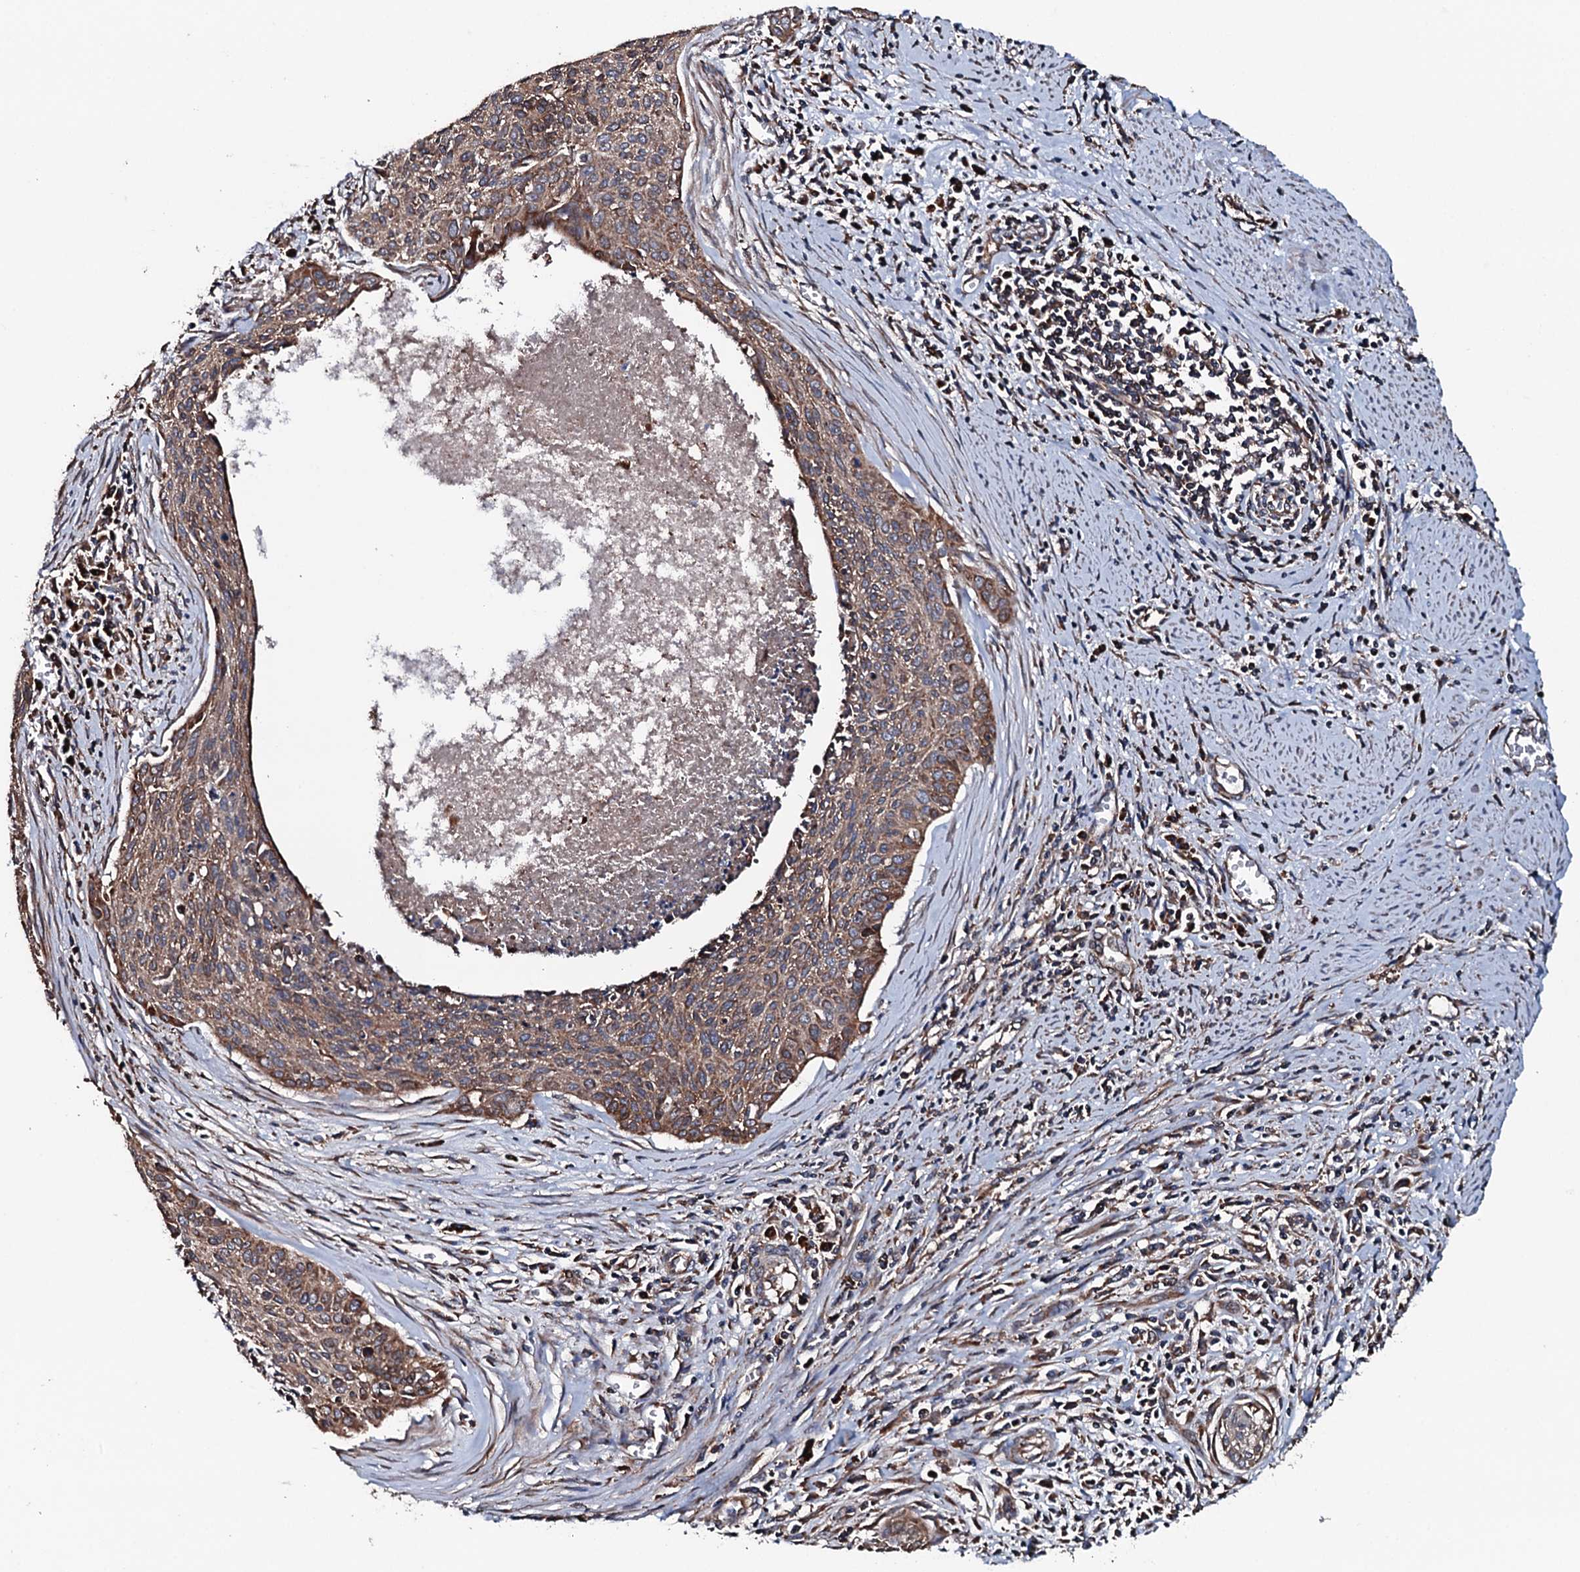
{"staining": {"intensity": "moderate", "quantity": ">75%", "location": "cytoplasmic/membranous"}, "tissue": "cervical cancer", "cell_type": "Tumor cells", "image_type": "cancer", "snomed": [{"axis": "morphology", "description": "Squamous cell carcinoma, NOS"}, {"axis": "topography", "description": "Cervix"}], "caption": "Human cervical cancer stained for a protein (brown) reveals moderate cytoplasmic/membranous positive staining in approximately >75% of tumor cells.", "gene": "RAB12", "patient": {"sex": "female", "age": 55}}